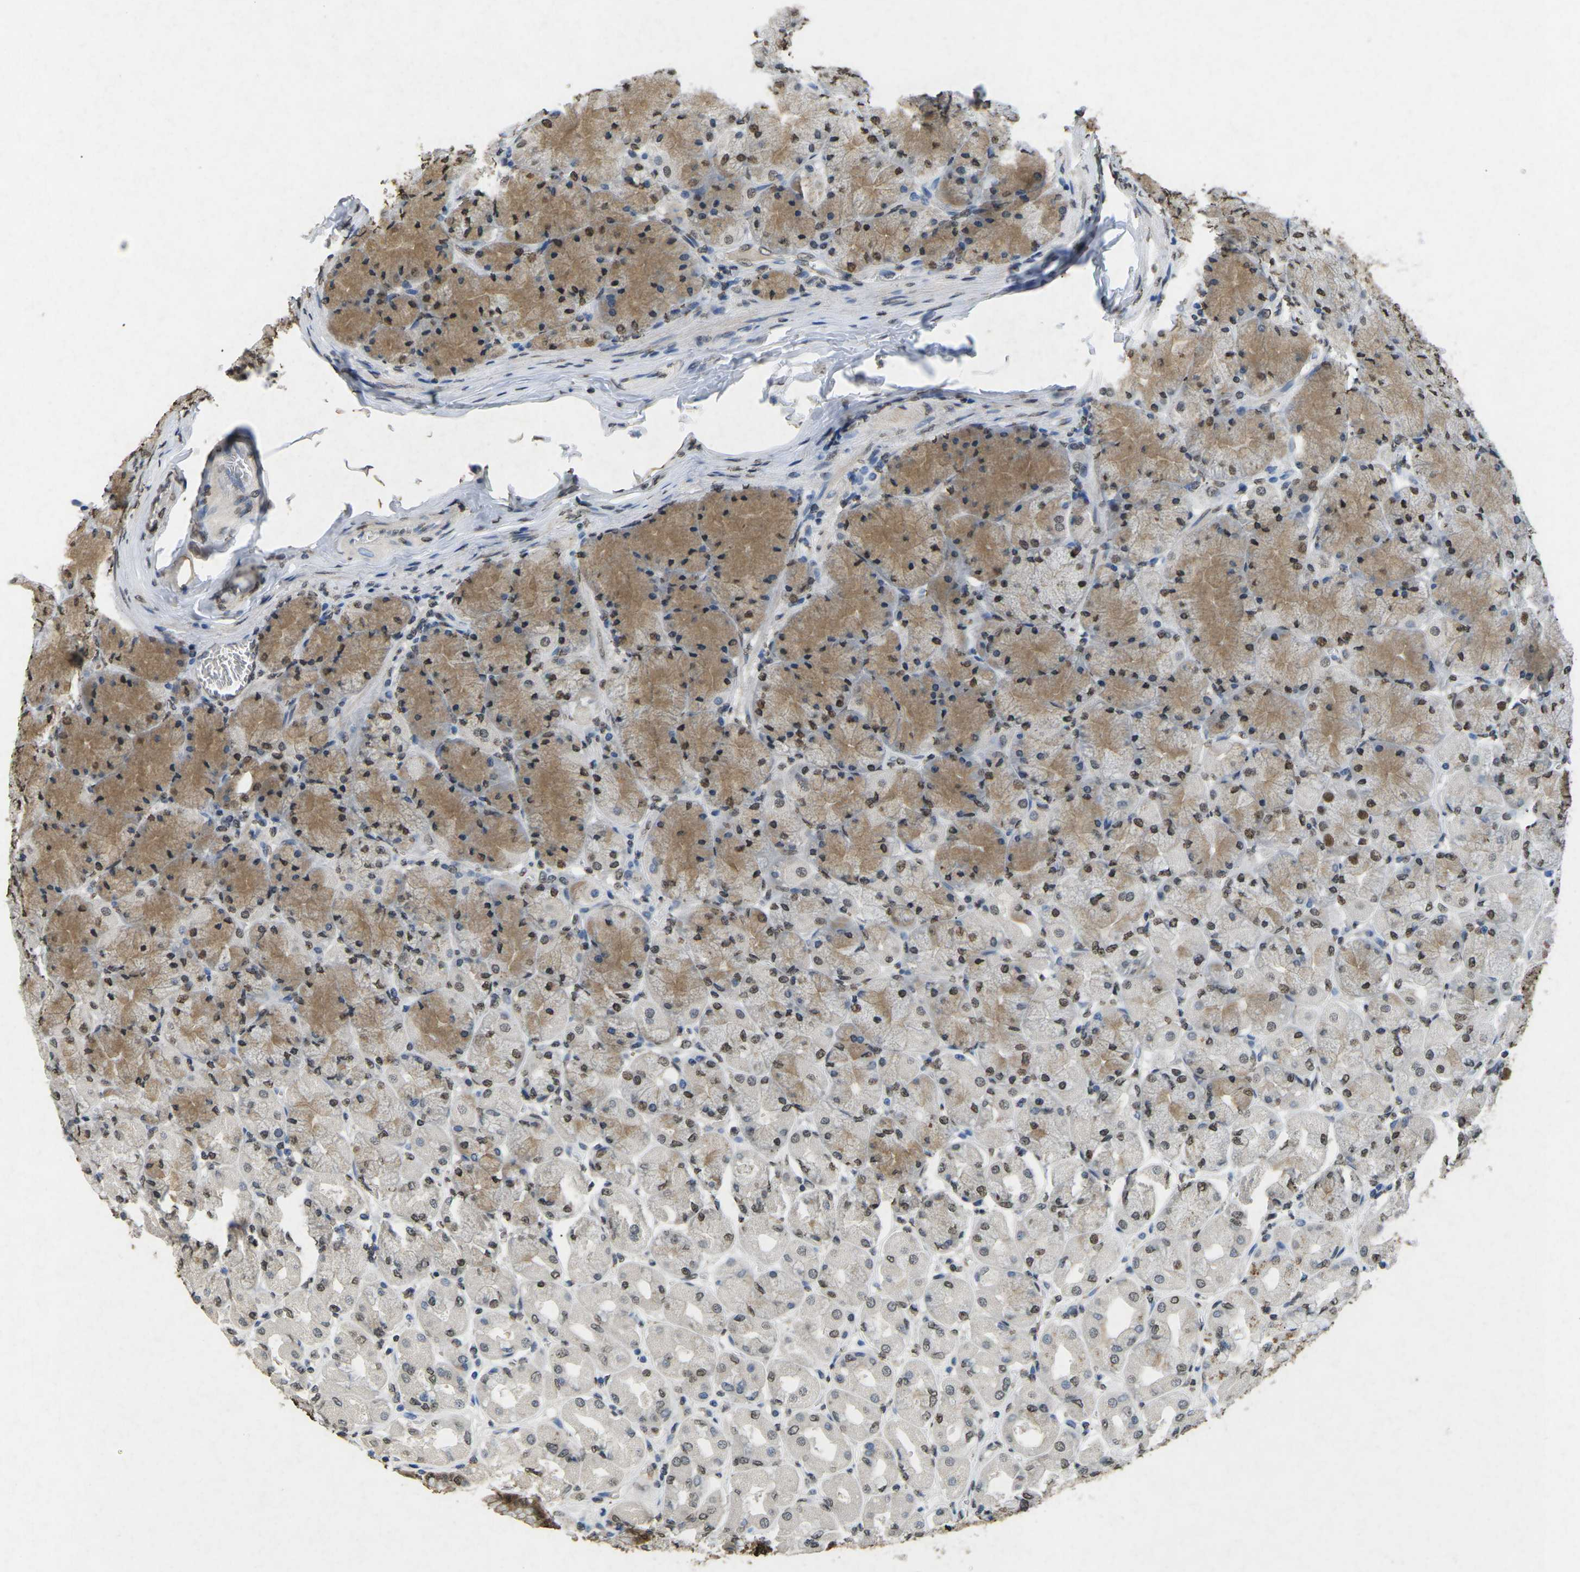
{"staining": {"intensity": "strong", "quantity": "25%-75%", "location": "cytoplasmic/membranous,nuclear"}, "tissue": "stomach", "cell_type": "Glandular cells", "image_type": "normal", "snomed": [{"axis": "morphology", "description": "Normal tissue, NOS"}, {"axis": "topography", "description": "Stomach, upper"}], "caption": "DAB immunohistochemical staining of normal human stomach exhibits strong cytoplasmic/membranous,nuclear protein expression in approximately 25%-75% of glandular cells. The staining was performed using DAB (3,3'-diaminobenzidine), with brown indicating positive protein expression. Nuclei are stained blue with hematoxylin.", "gene": "SCNN1B", "patient": {"sex": "female", "age": 56}}